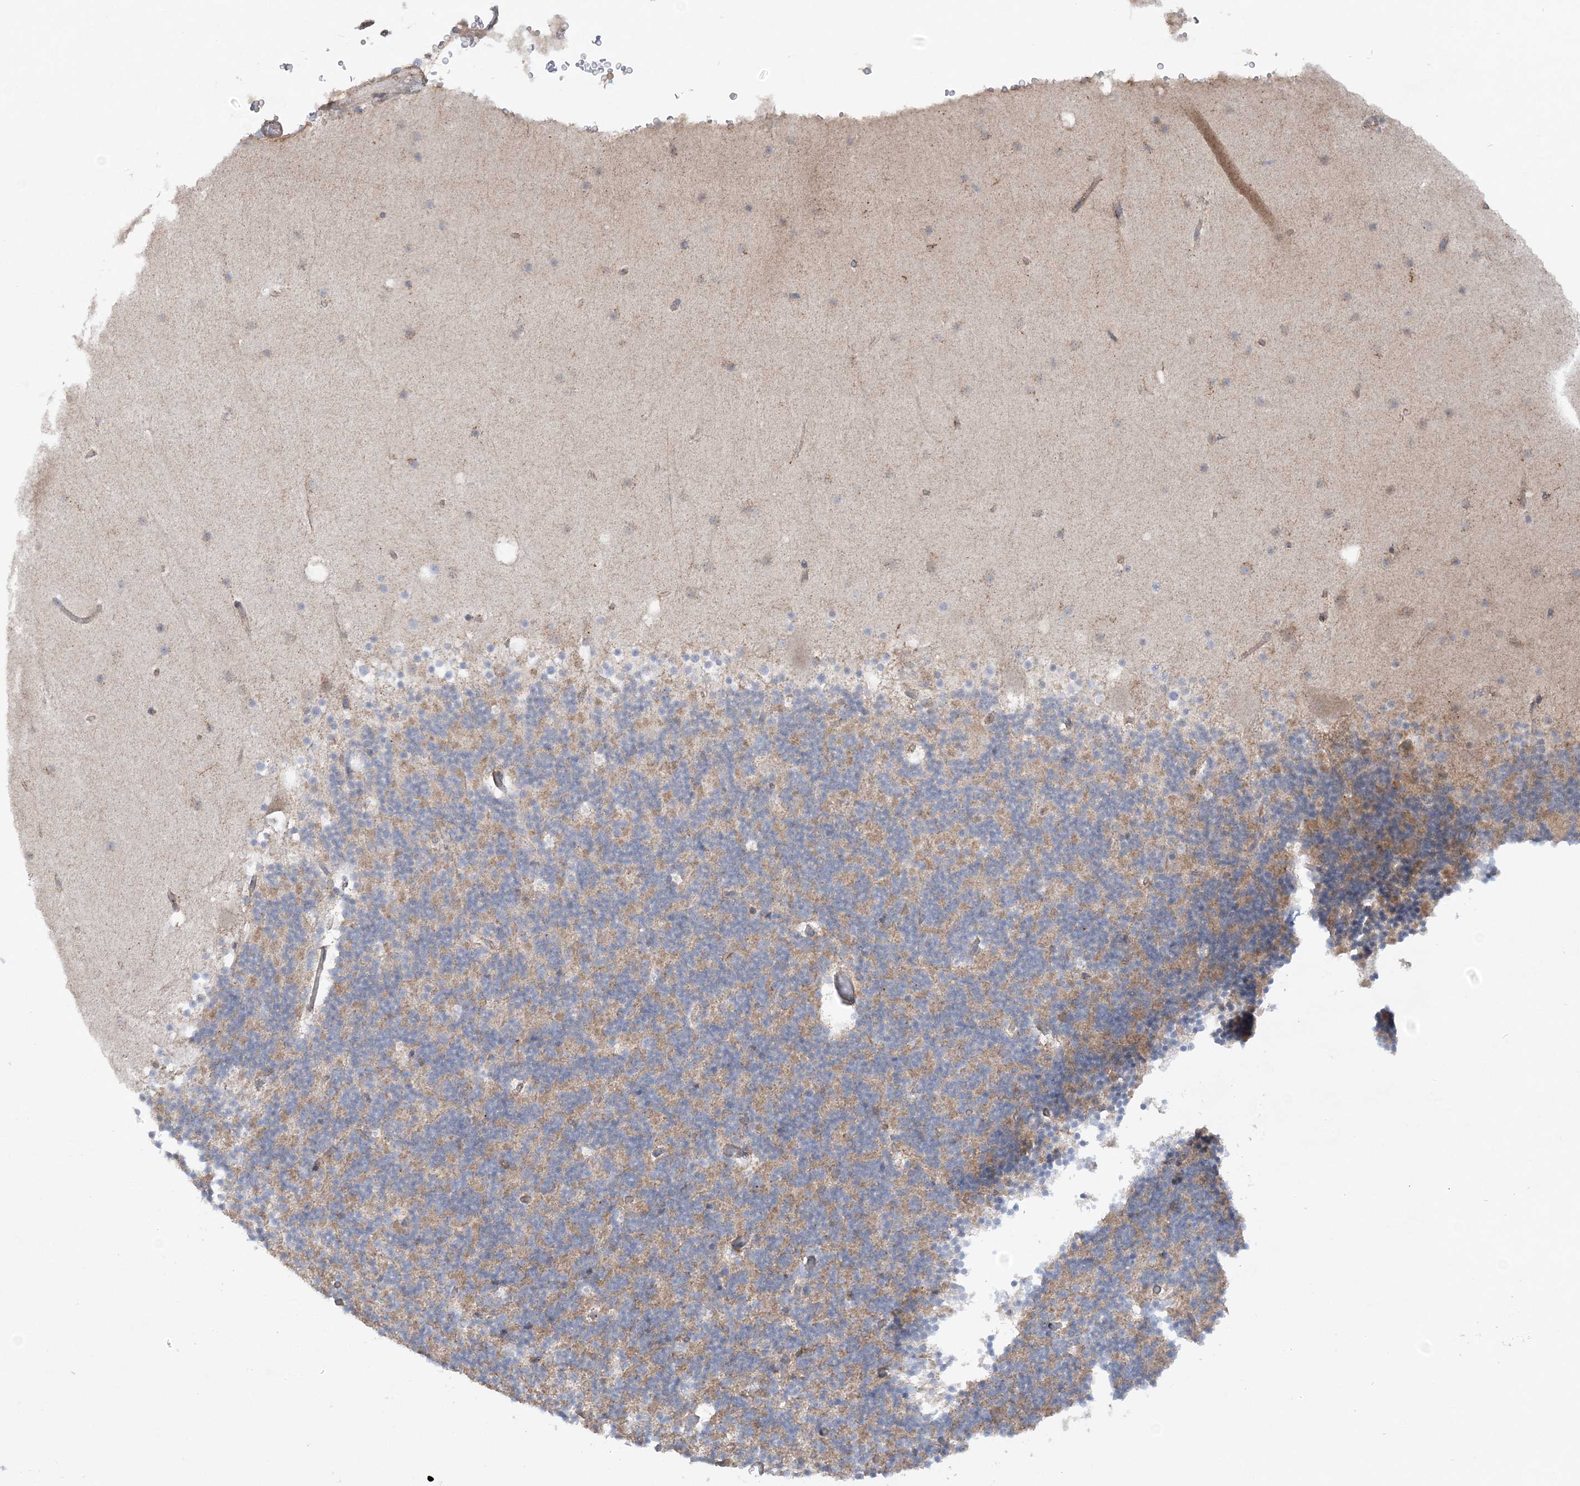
{"staining": {"intensity": "moderate", "quantity": "25%-75%", "location": "cytoplasmic/membranous"}, "tissue": "cerebellum", "cell_type": "Cells in granular layer", "image_type": "normal", "snomed": [{"axis": "morphology", "description": "Normal tissue, NOS"}, {"axis": "topography", "description": "Cerebellum"}], "caption": "DAB immunohistochemical staining of benign cerebellum reveals moderate cytoplasmic/membranous protein staining in approximately 25%-75% of cells in granular layer. Using DAB (3,3'-diaminobenzidine) (brown) and hematoxylin (blue) stains, captured at high magnification using brightfield microscopy.", "gene": "SCLT1", "patient": {"sex": "male", "age": 57}}